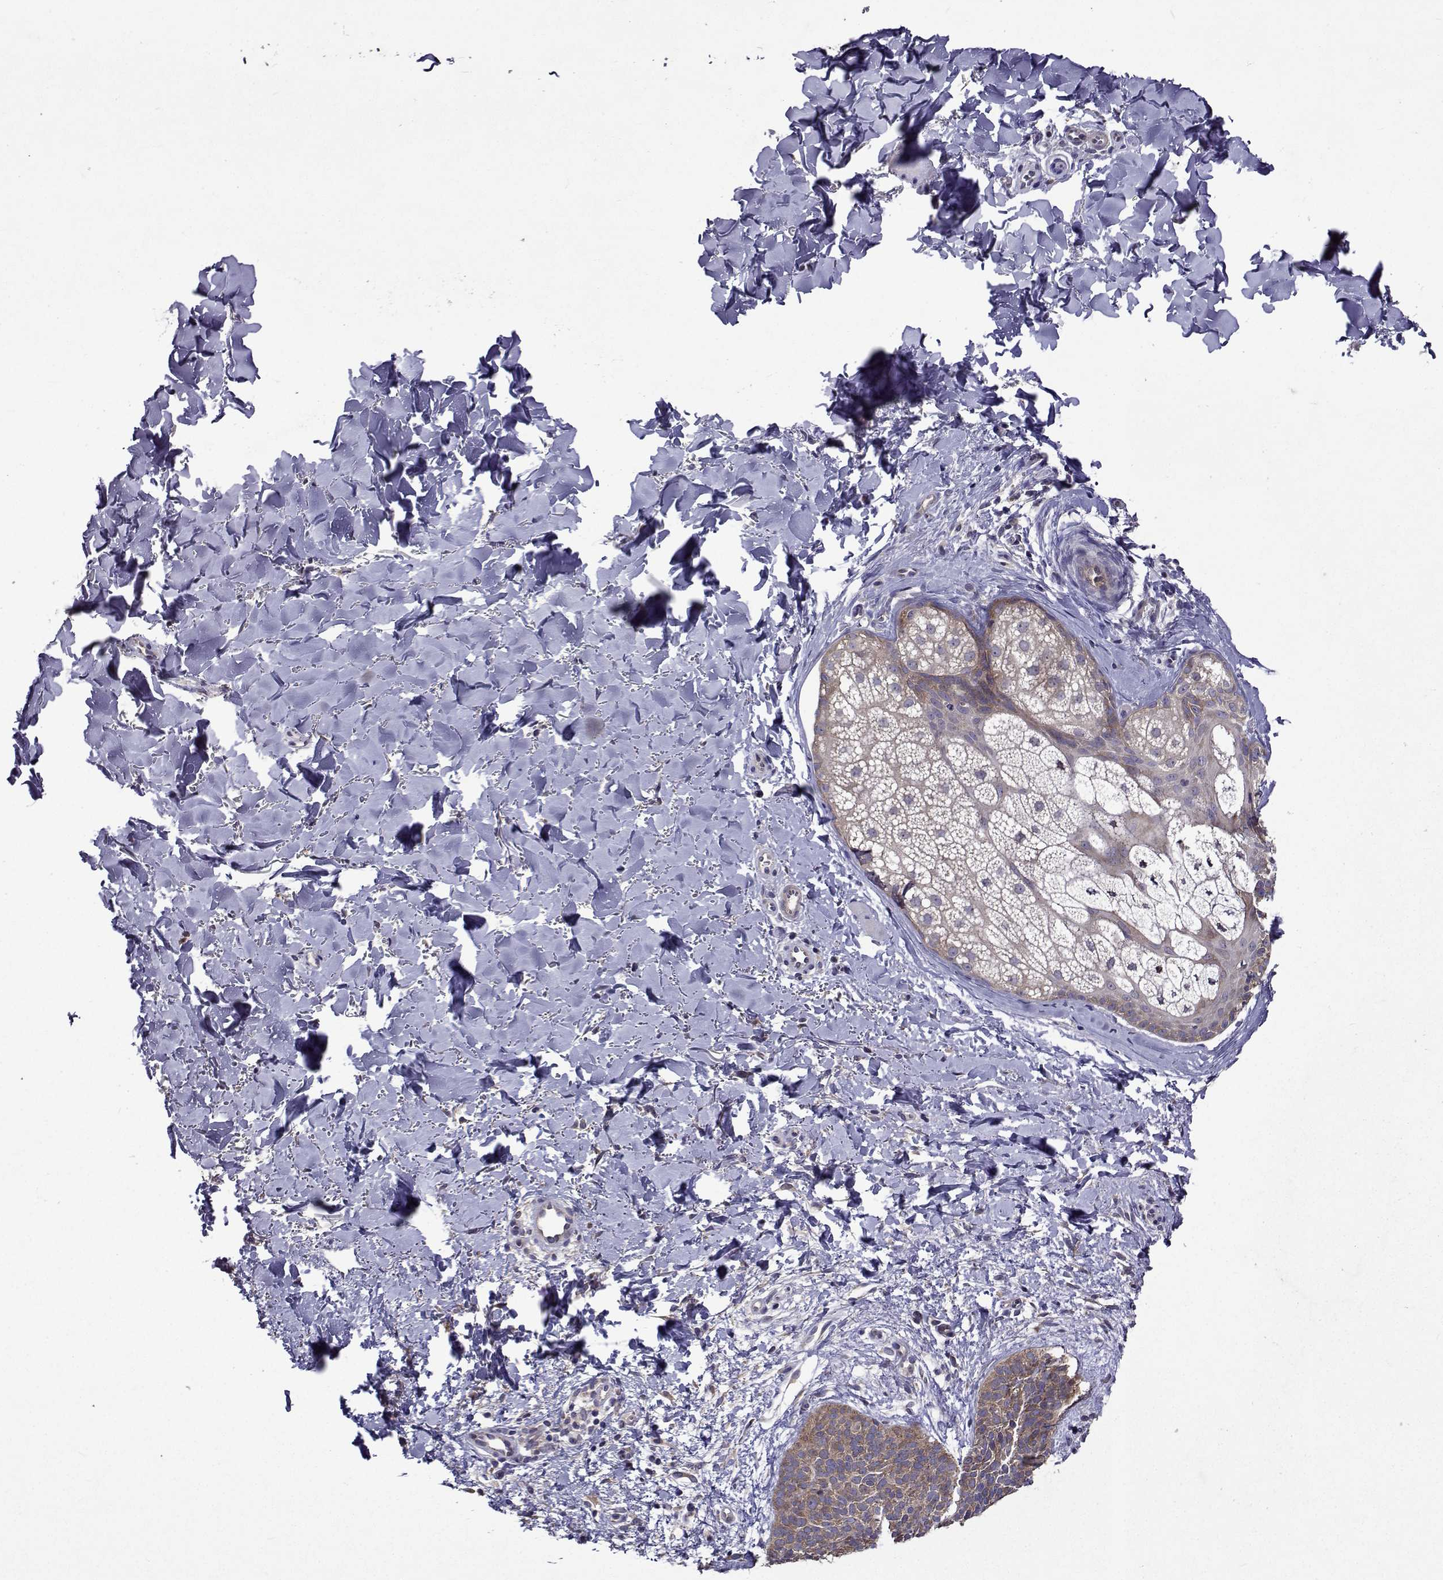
{"staining": {"intensity": "weak", "quantity": ">75%", "location": "cytoplasmic/membranous"}, "tissue": "skin cancer", "cell_type": "Tumor cells", "image_type": "cancer", "snomed": [{"axis": "morphology", "description": "Basal cell carcinoma"}, {"axis": "topography", "description": "Skin"}], "caption": "Protein expression analysis of basal cell carcinoma (skin) displays weak cytoplasmic/membranous staining in about >75% of tumor cells. Ihc stains the protein of interest in brown and the nuclei are stained blue.", "gene": "TARBP2", "patient": {"sex": "female", "age": 69}}